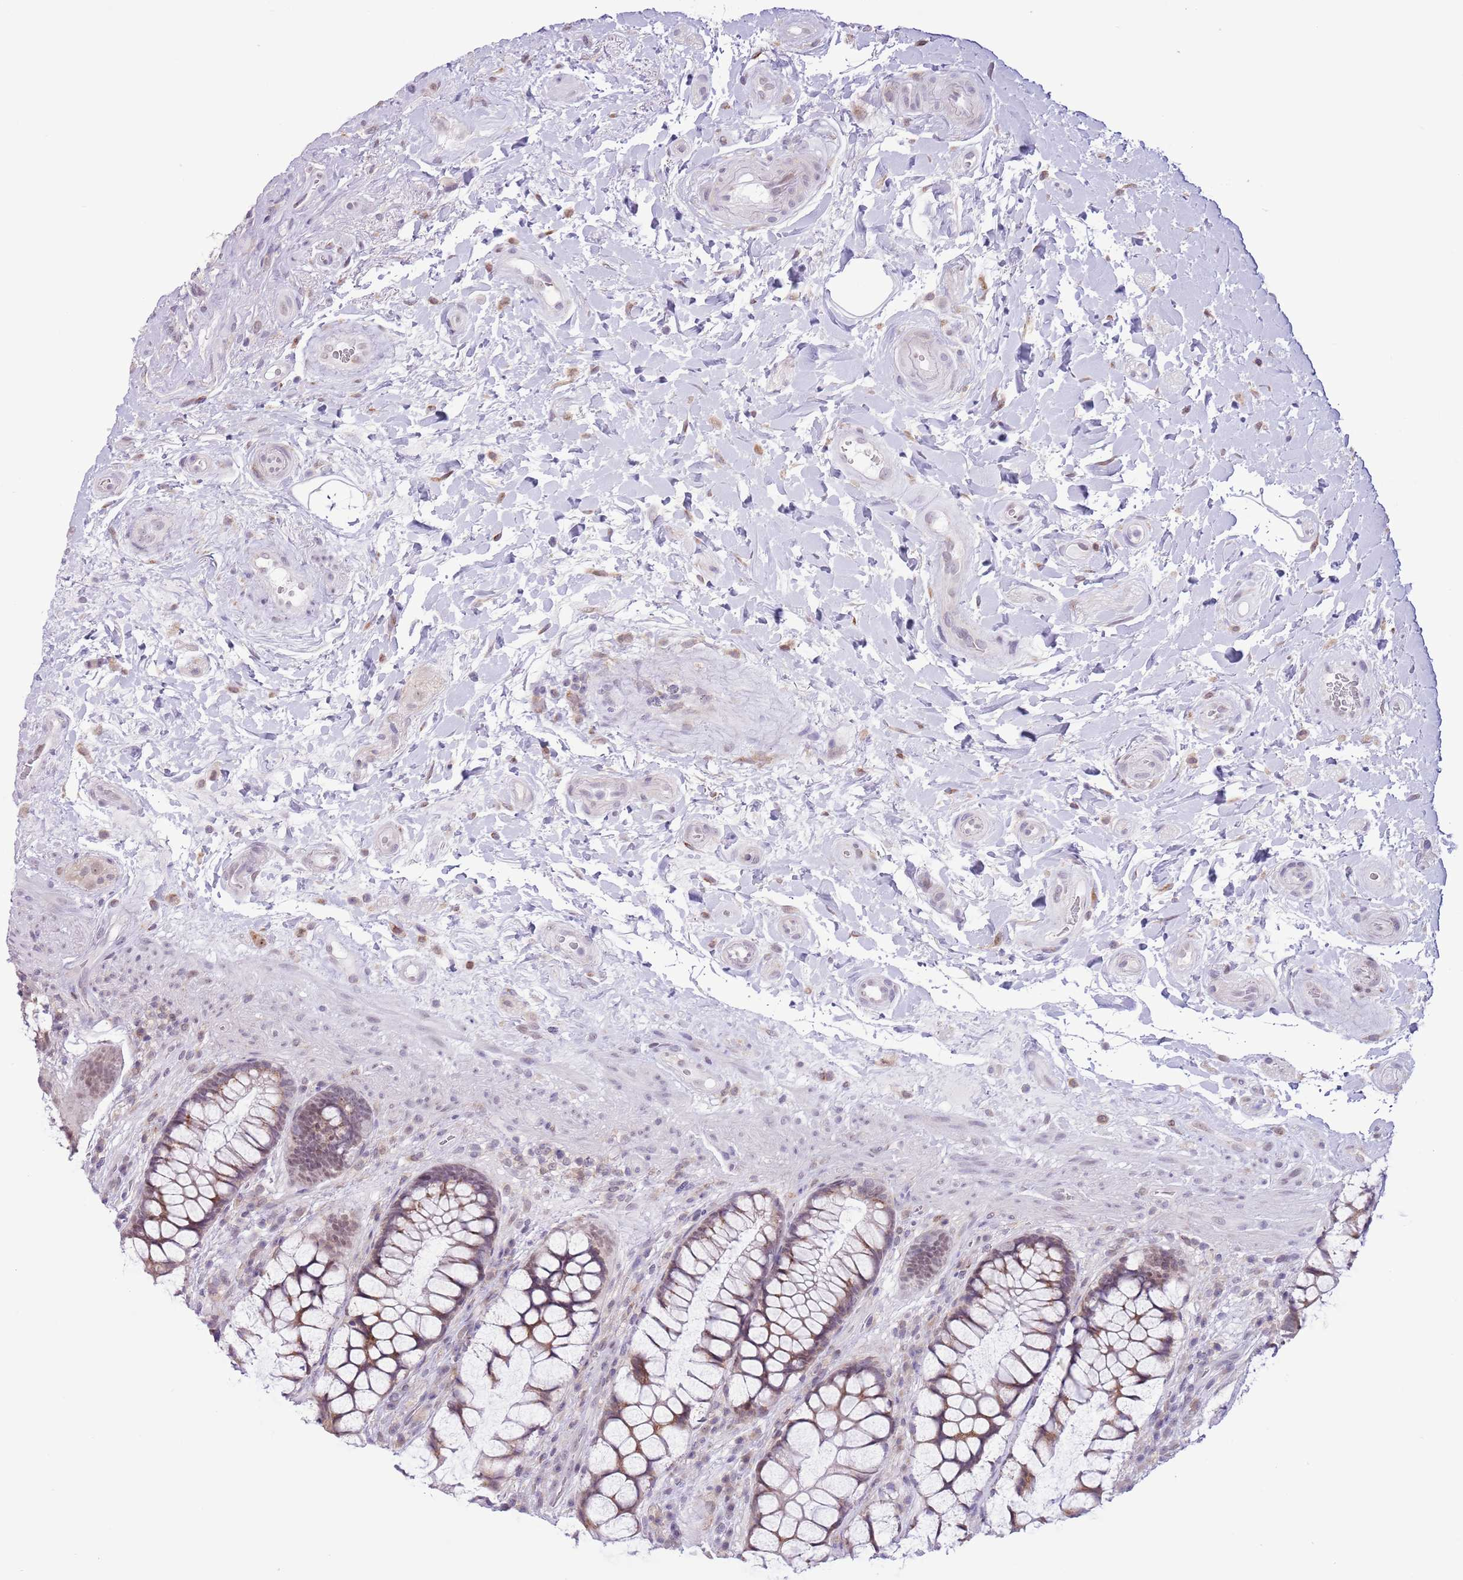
{"staining": {"intensity": "weak", "quantity": "25%-75%", "location": "cytoplasmic/membranous,nuclear"}, "tissue": "rectum", "cell_type": "Glandular cells", "image_type": "normal", "snomed": [{"axis": "morphology", "description": "Normal tissue, NOS"}, {"axis": "topography", "description": "Rectum"}], "caption": "Immunohistochemistry (IHC) photomicrograph of normal human rectum stained for a protein (brown), which reveals low levels of weak cytoplasmic/membranous,nuclear expression in about 25%-75% of glandular cells.", "gene": "ZNF576", "patient": {"sex": "female", "age": 58}}